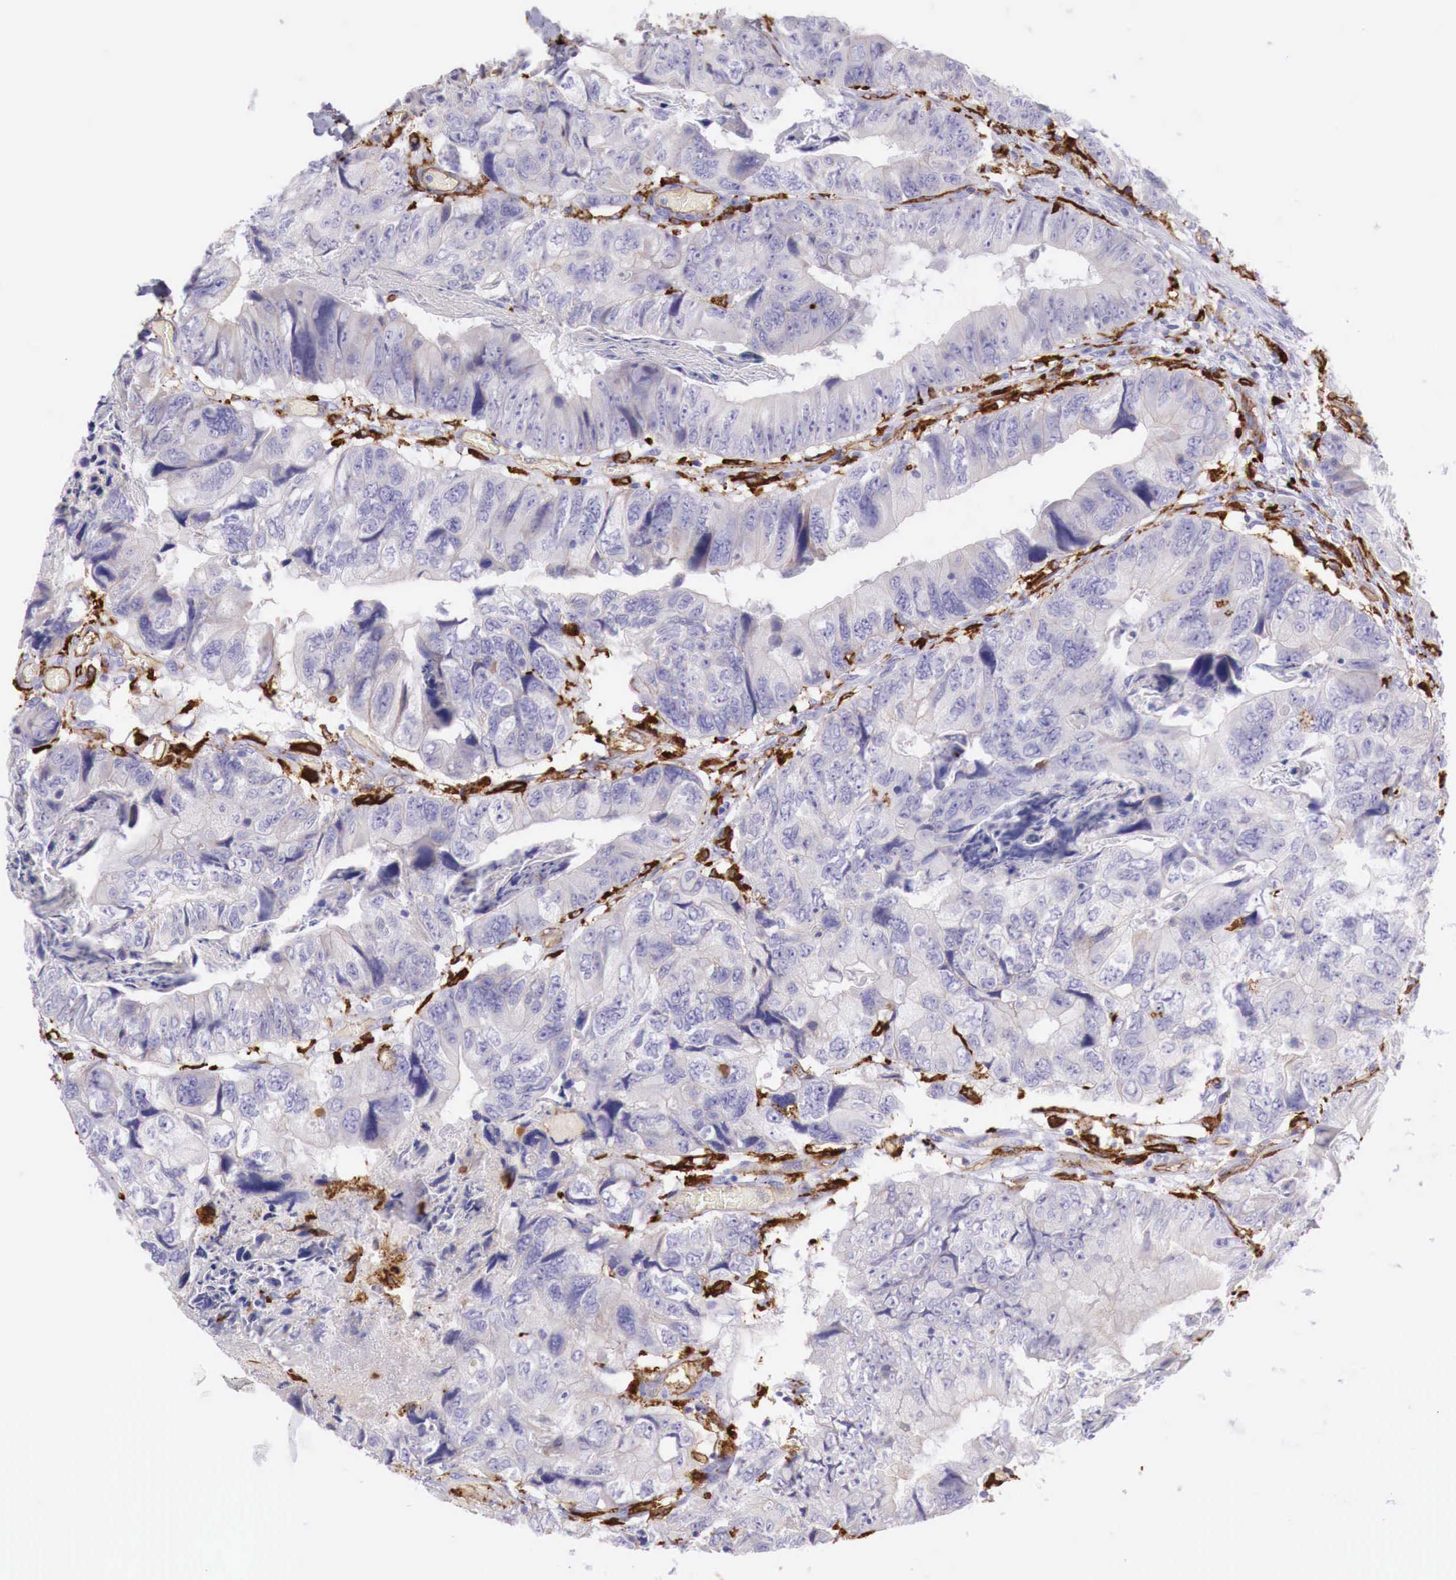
{"staining": {"intensity": "negative", "quantity": "none", "location": "none"}, "tissue": "colorectal cancer", "cell_type": "Tumor cells", "image_type": "cancer", "snomed": [{"axis": "morphology", "description": "Adenocarcinoma, NOS"}, {"axis": "topography", "description": "Rectum"}], "caption": "A micrograph of human colorectal adenocarcinoma is negative for staining in tumor cells. Nuclei are stained in blue.", "gene": "MSR1", "patient": {"sex": "female", "age": 82}}